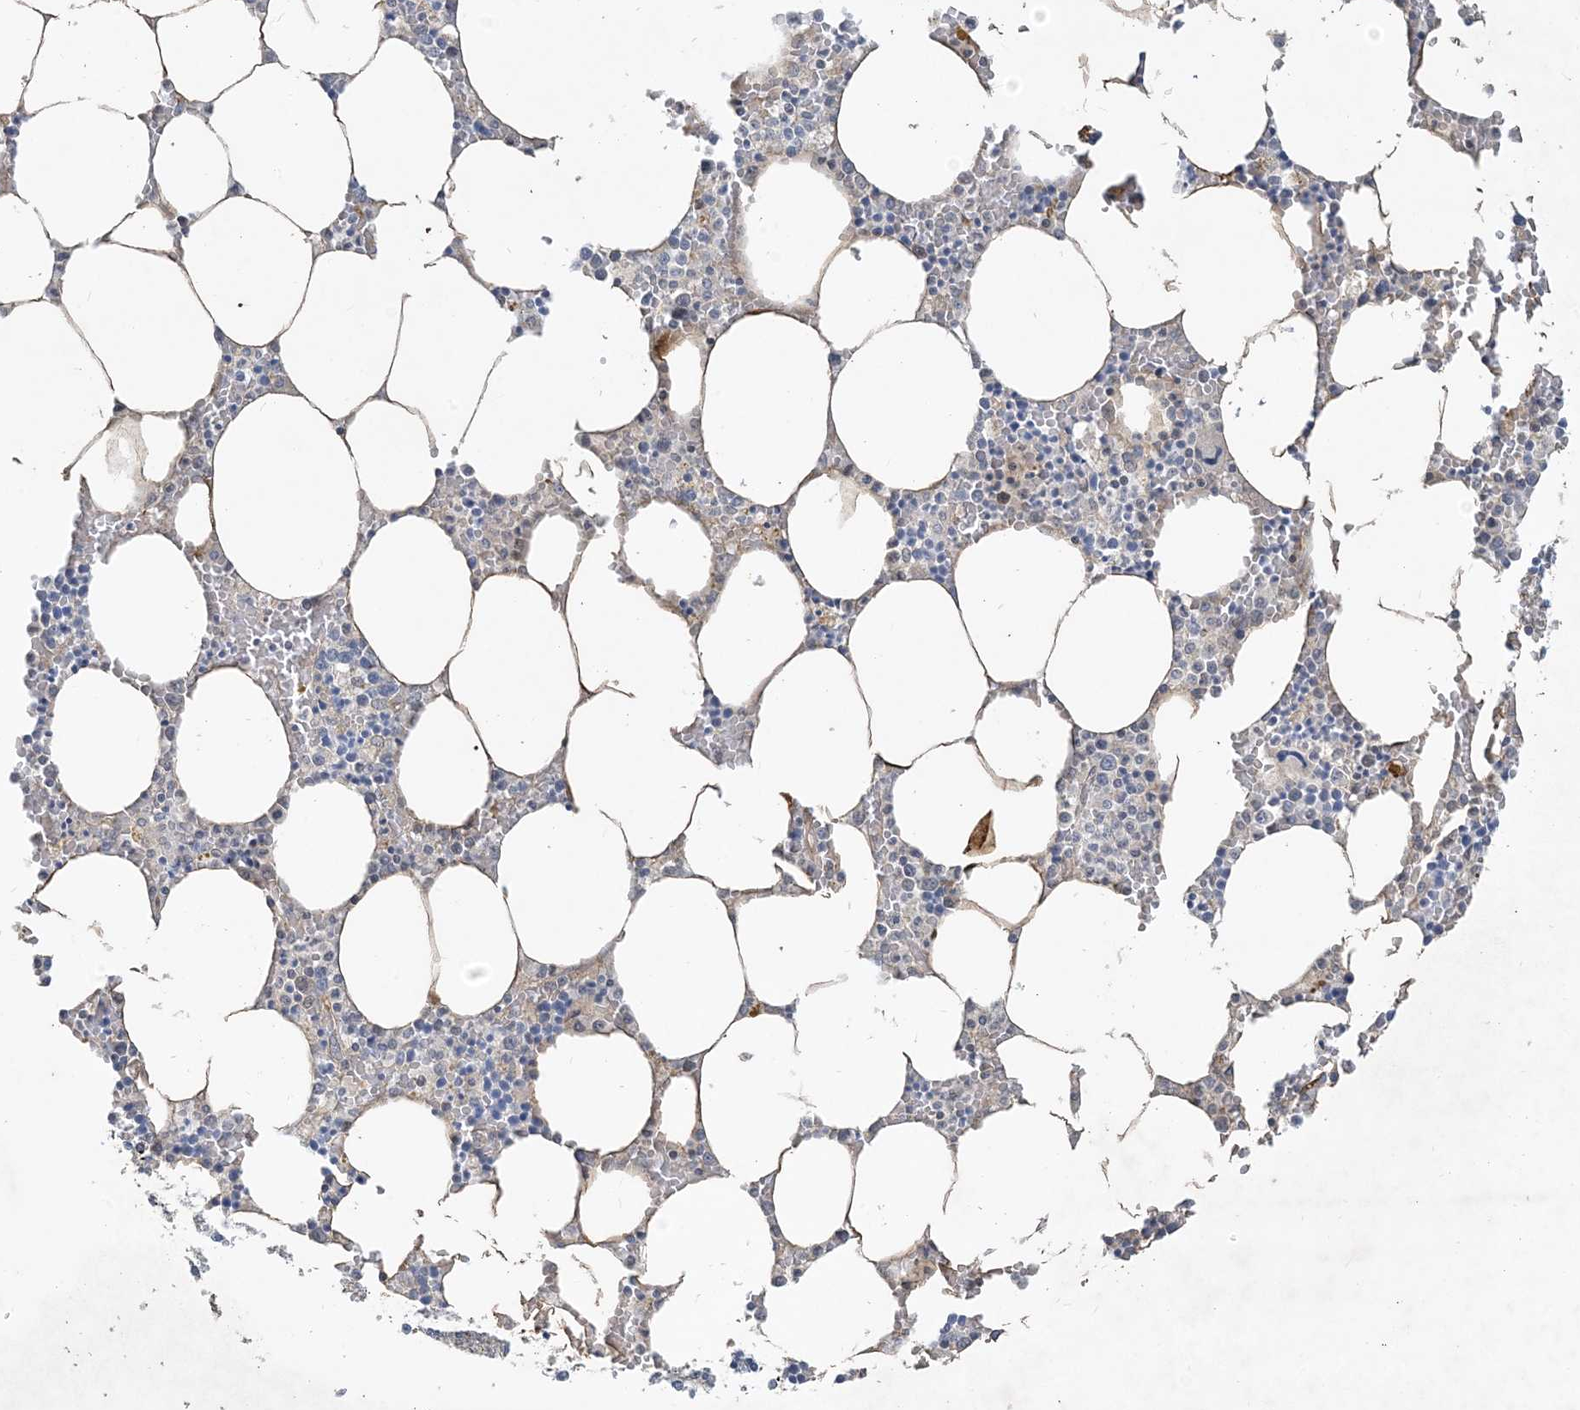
{"staining": {"intensity": "negative", "quantity": "none", "location": "none"}, "tissue": "bone marrow", "cell_type": "Hematopoietic cells", "image_type": "normal", "snomed": [{"axis": "morphology", "description": "Normal tissue, NOS"}, {"axis": "topography", "description": "Bone marrow"}], "caption": "This is an immunohistochemistry photomicrograph of benign bone marrow. There is no expression in hematopoietic cells.", "gene": "CDS1", "patient": {"sex": "male", "age": 70}}